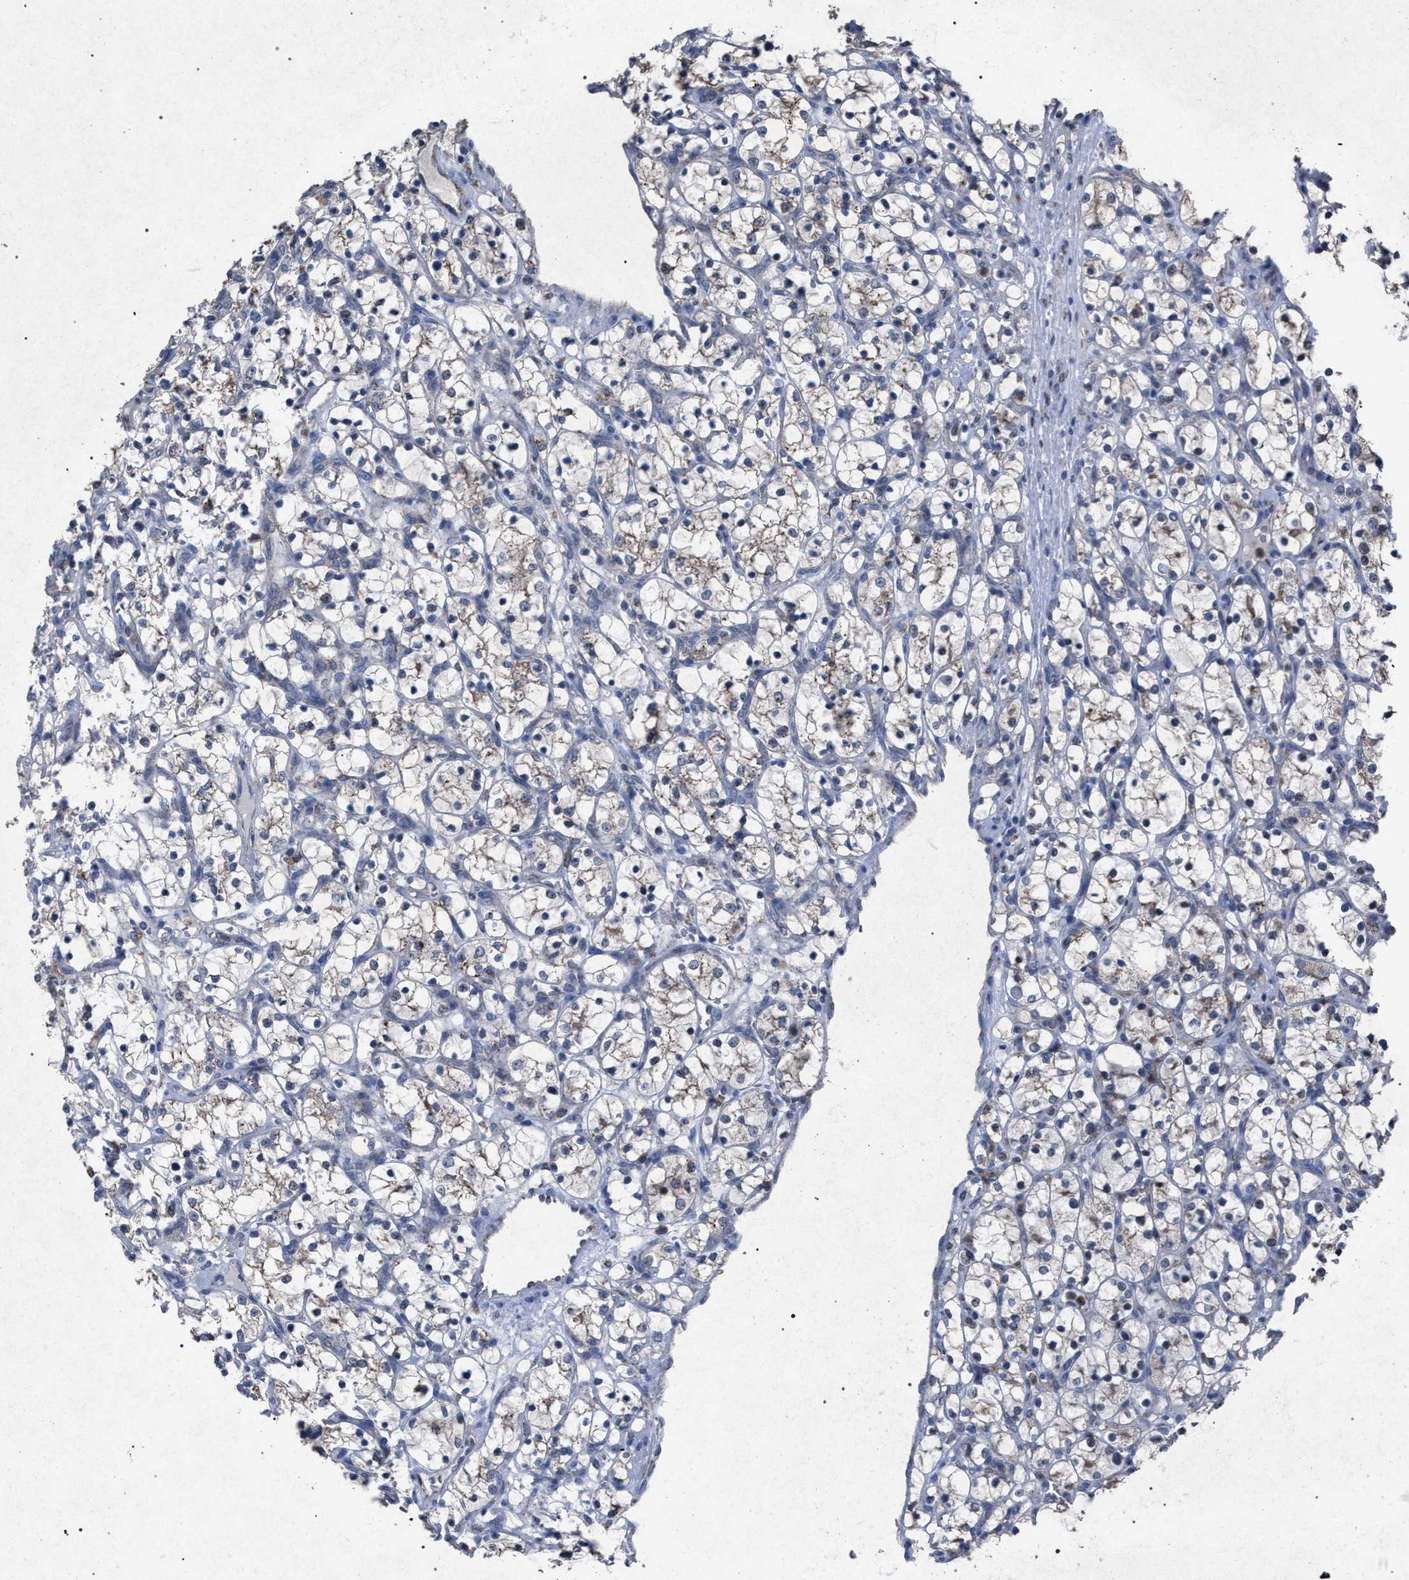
{"staining": {"intensity": "weak", "quantity": ">75%", "location": "cytoplasmic/membranous"}, "tissue": "renal cancer", "cell_type": "Tumor cells", "image_type": "cancer", "snomed": [{"axis": "morphology", "description": "Adenocarcinoma, NOS"}, {"axis": "topography", "description": "Kidney"}], "caption": "The micrograph reveals immunohistochemical staining of renal cancer. There is weak cytoplasmic/membranous positivity is present in about >75% of tumor cells.", "gene": "HSD17B4", "patient": {"sex": "female", "age": 69}}